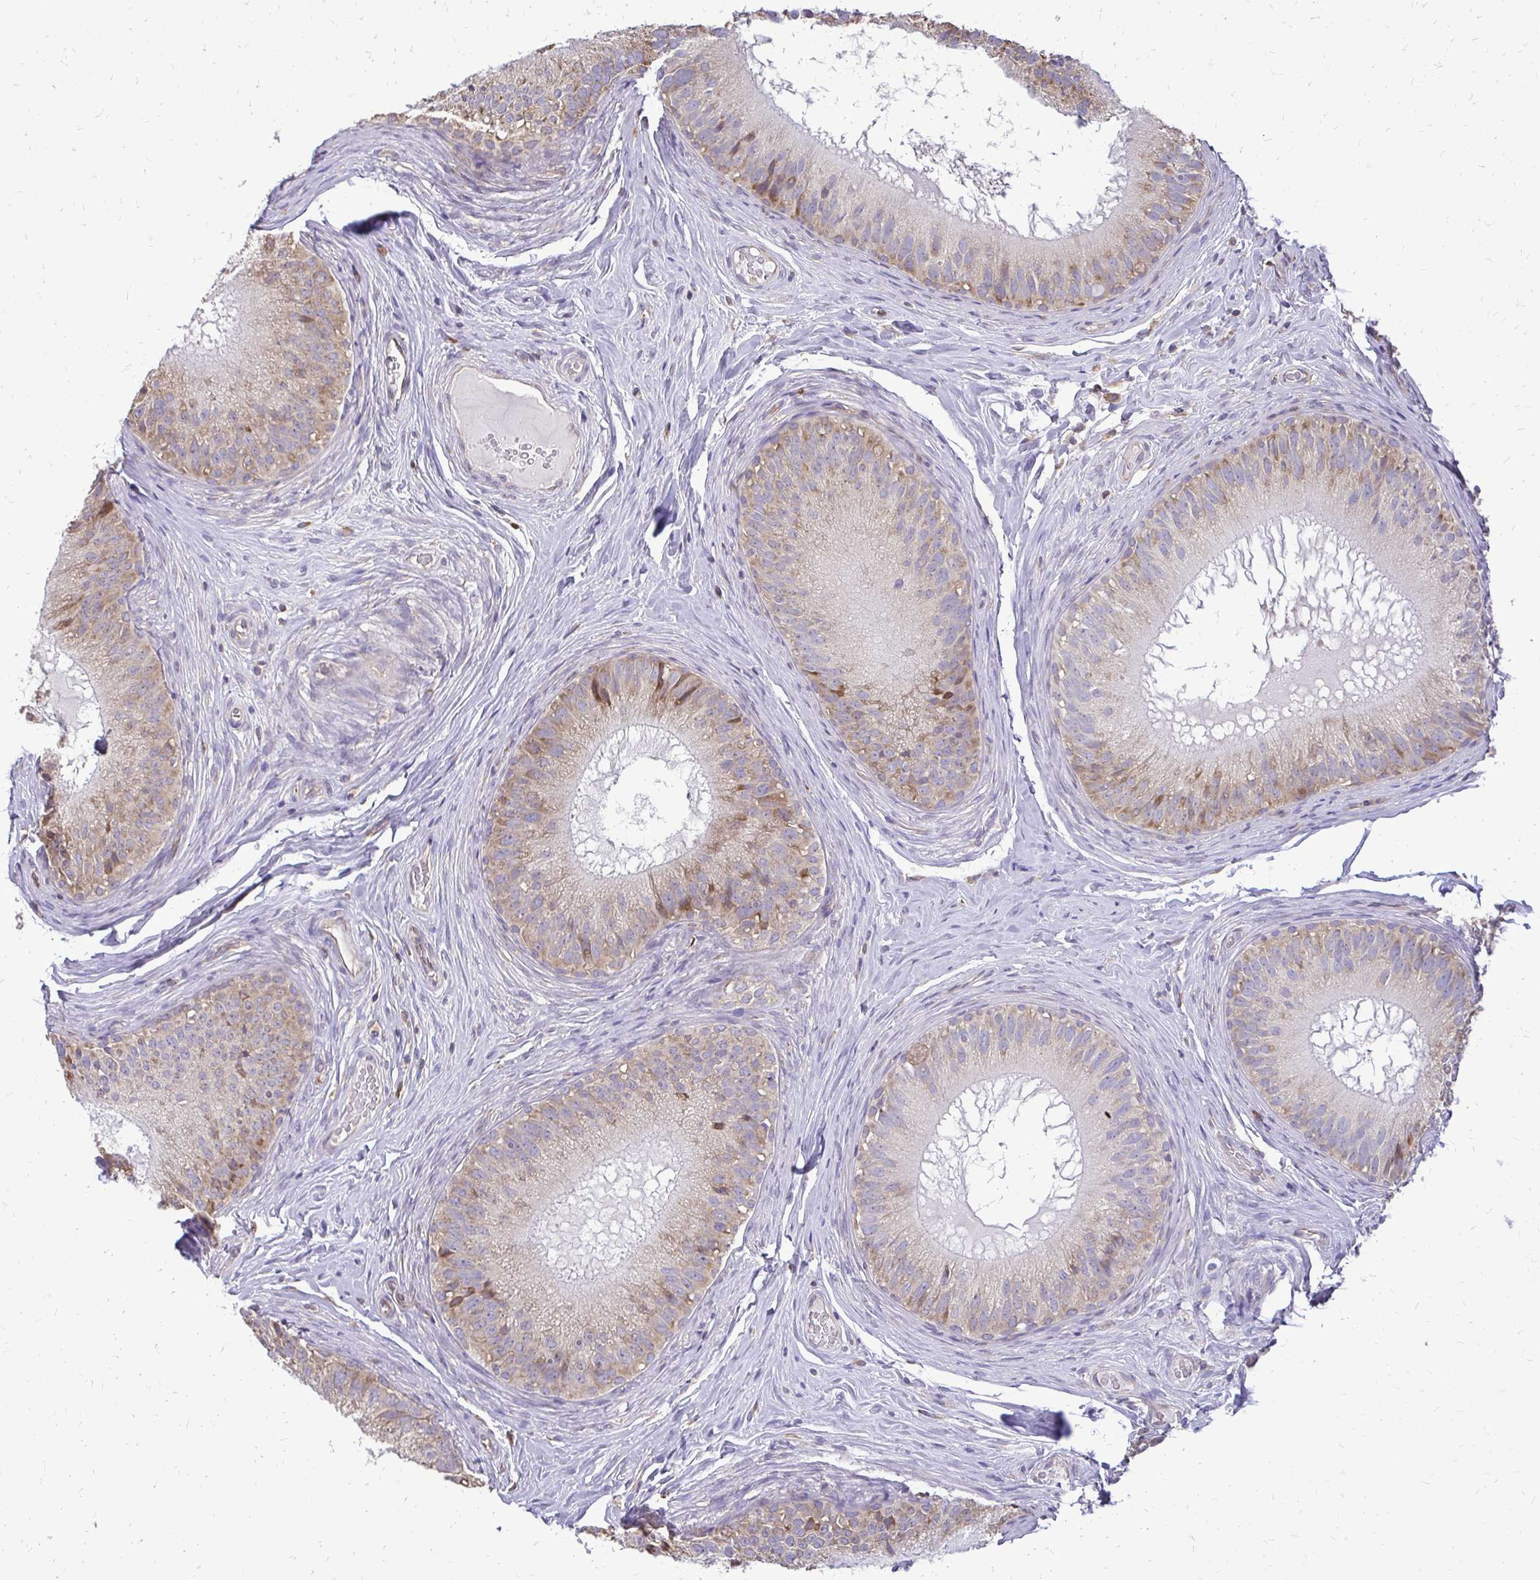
{"staining": {"intensity": "weak", "quantity": "25%-75%", "location": "cytoplasmic/membranous"}, "tissue": "epididymis", "cell_type": "Glandular cells", "image_type": "normal", "snomed": [{"axis": "morphology", "description": "Normal tissue, NOS"}, {"axis": "topography", "description": "Epididymis"}], "caption": "The micrograph exhibits immunohistochemical staining of unremarkable epididymis. There is weak cytoplasmic/membranous positivity is seen in about 25%-75% of glandular cells. Nuclei are stained in blue.", "gene": "RPS3", "patient": {"sex": "male", "age": 34}}